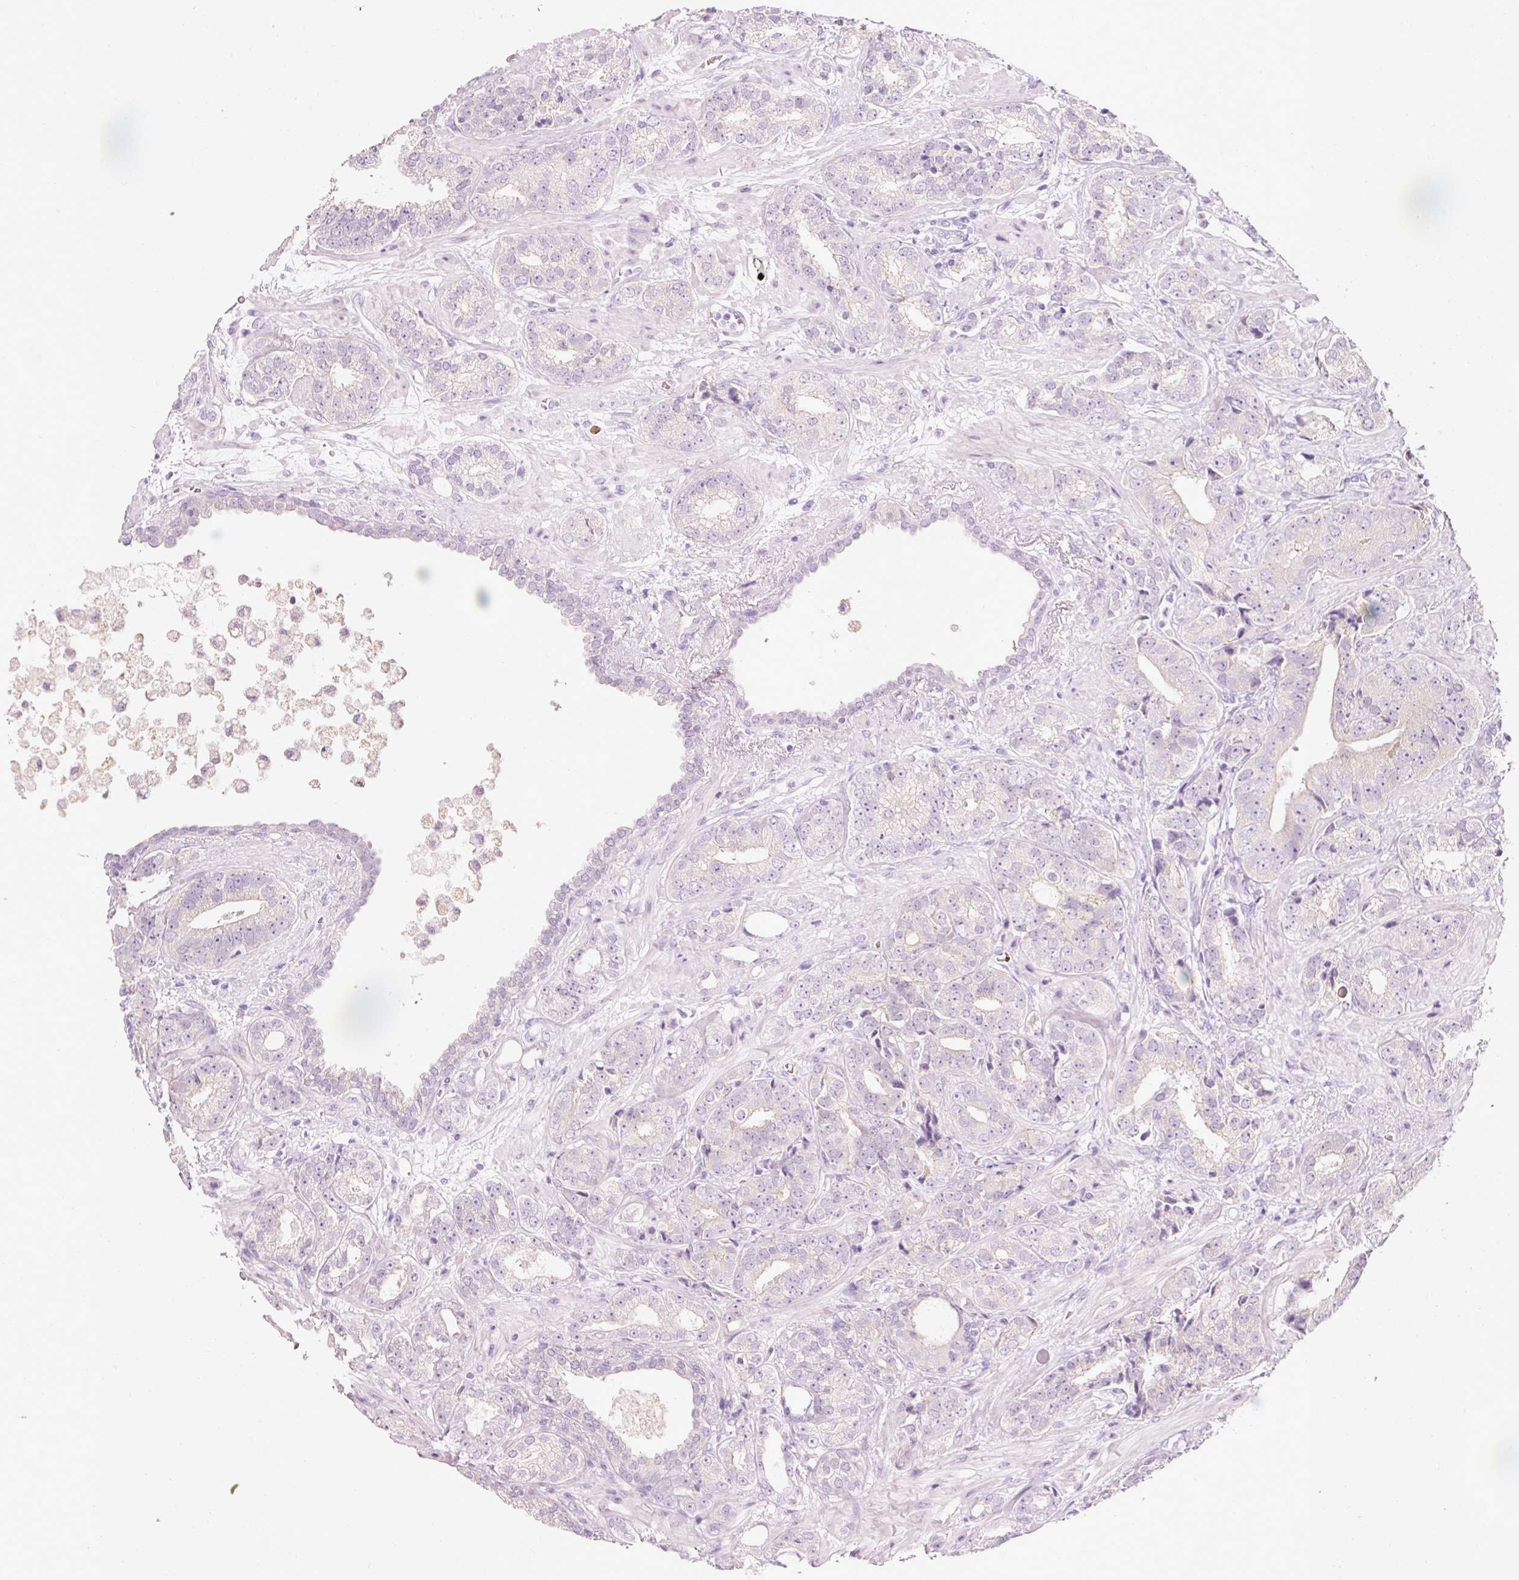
{"staining": {"intensity": "negative", "quantity": "none", "location": "none"}, "tissue": "prostate cancer", "cell_type": "Tumor cells", "image_type": "cancer", "snomed": [{"axis": "morphology", "description": "Adenocarcinoma, High grade"}, {"axis": "topography", "description": "Prostate"}], "caption": "Micrograph shows no protein staining in tumor cells of prostate high-grade adenocarcinoma tissue. (DAB immunohistochemistry with hematoxylin counter stain).", "gene": "DHRS11", "patient": {"sex": "male", "age": 71}}